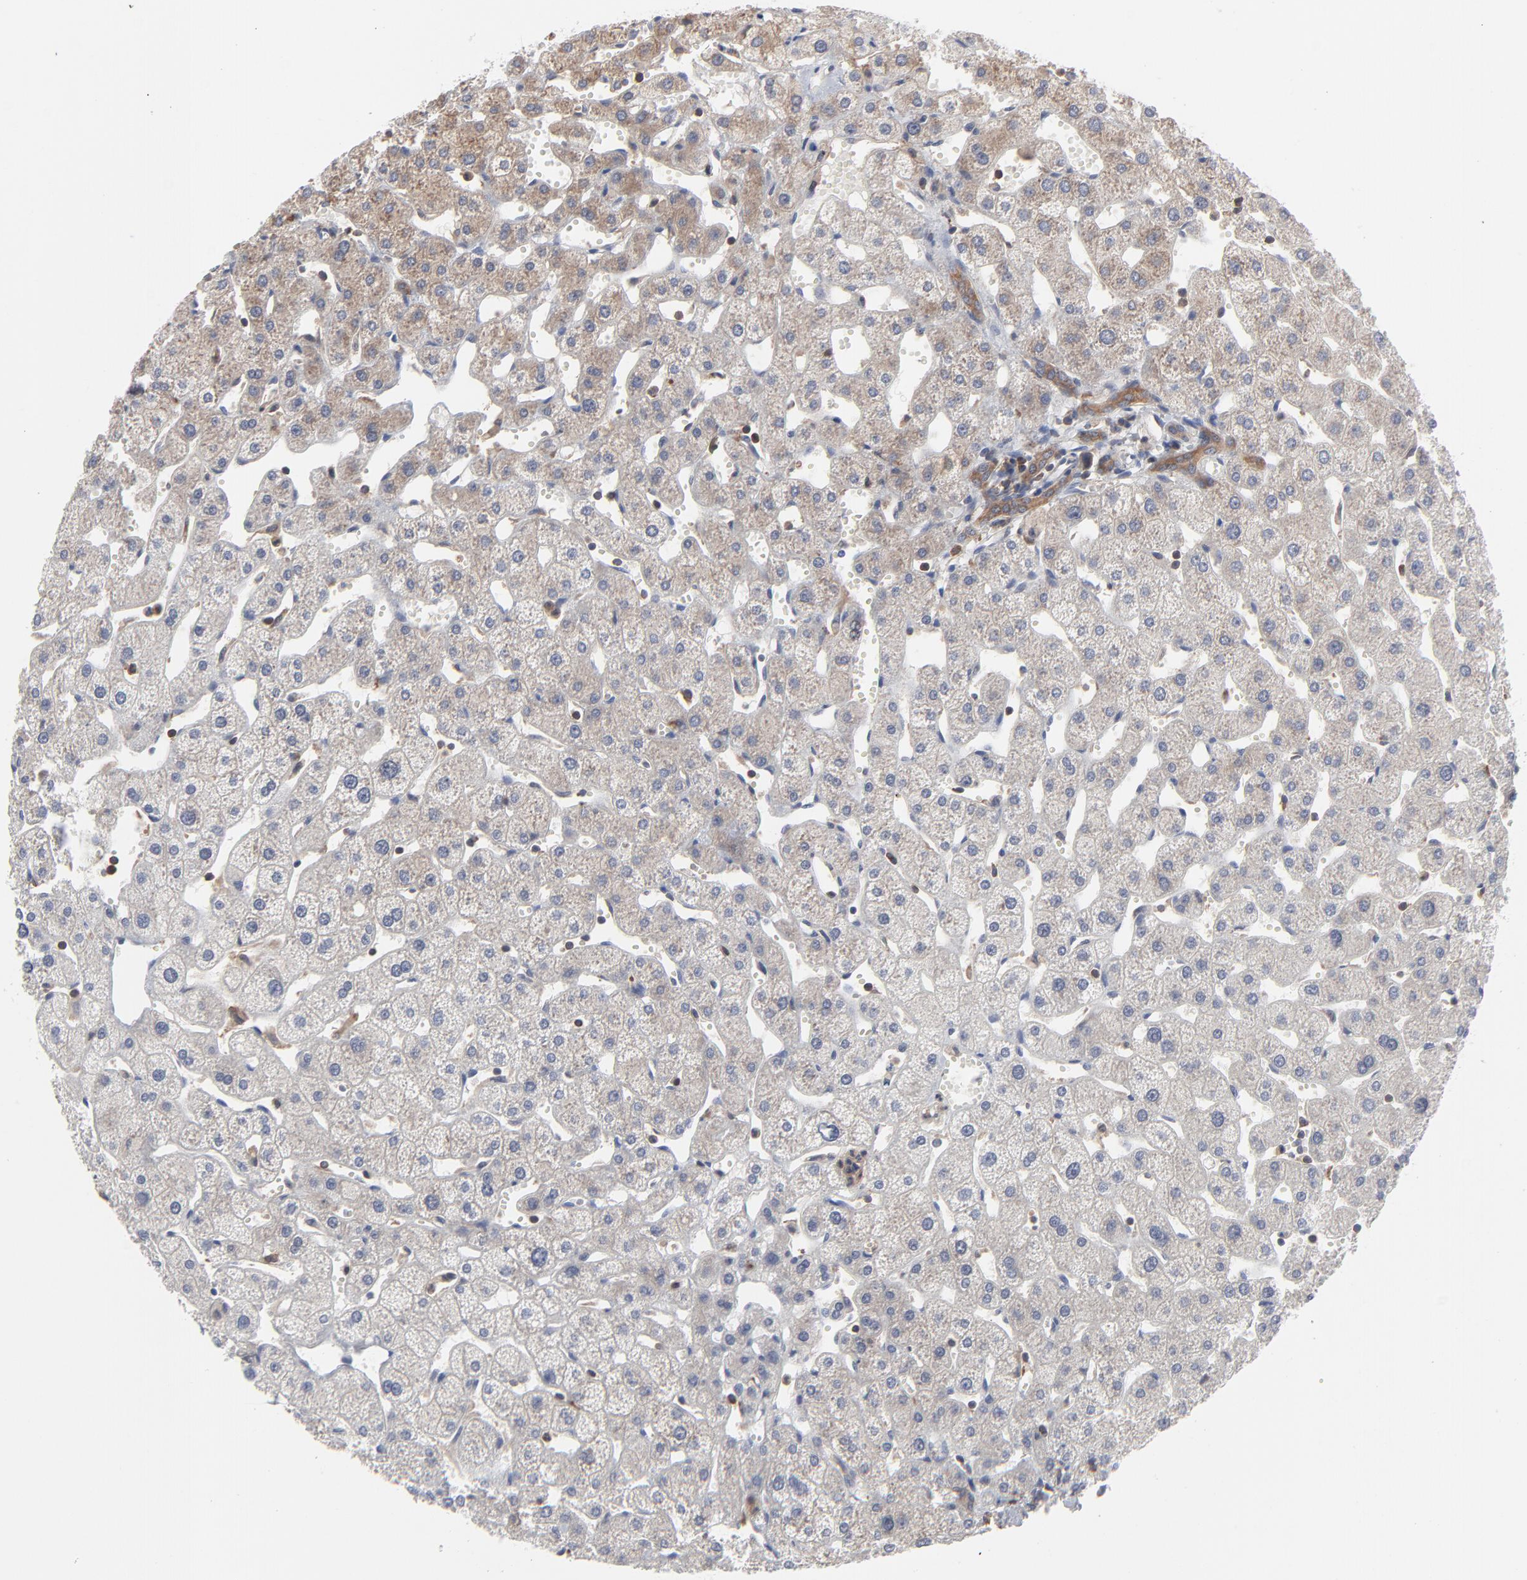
{"staining": {"intensity": "weak", "quantity": ">75%", "location": "cytoplasmic/membranous"}, "tissue": "liver", "cell_type": "Cholangiocytes", "image_type": "normal", "snomed": [{"axis": "morphology", "description": "Normal tissue, NOS"}, {"axis": "topography", "description": "Liver"}], "caption": "Protein expression analysis of benign liver demonstrates weak cytoplasmic/membranous staining in about >75% of cholangiocytes.", "gene": "MAP2K1", "patient": {"sex": "male", "age": 67}}